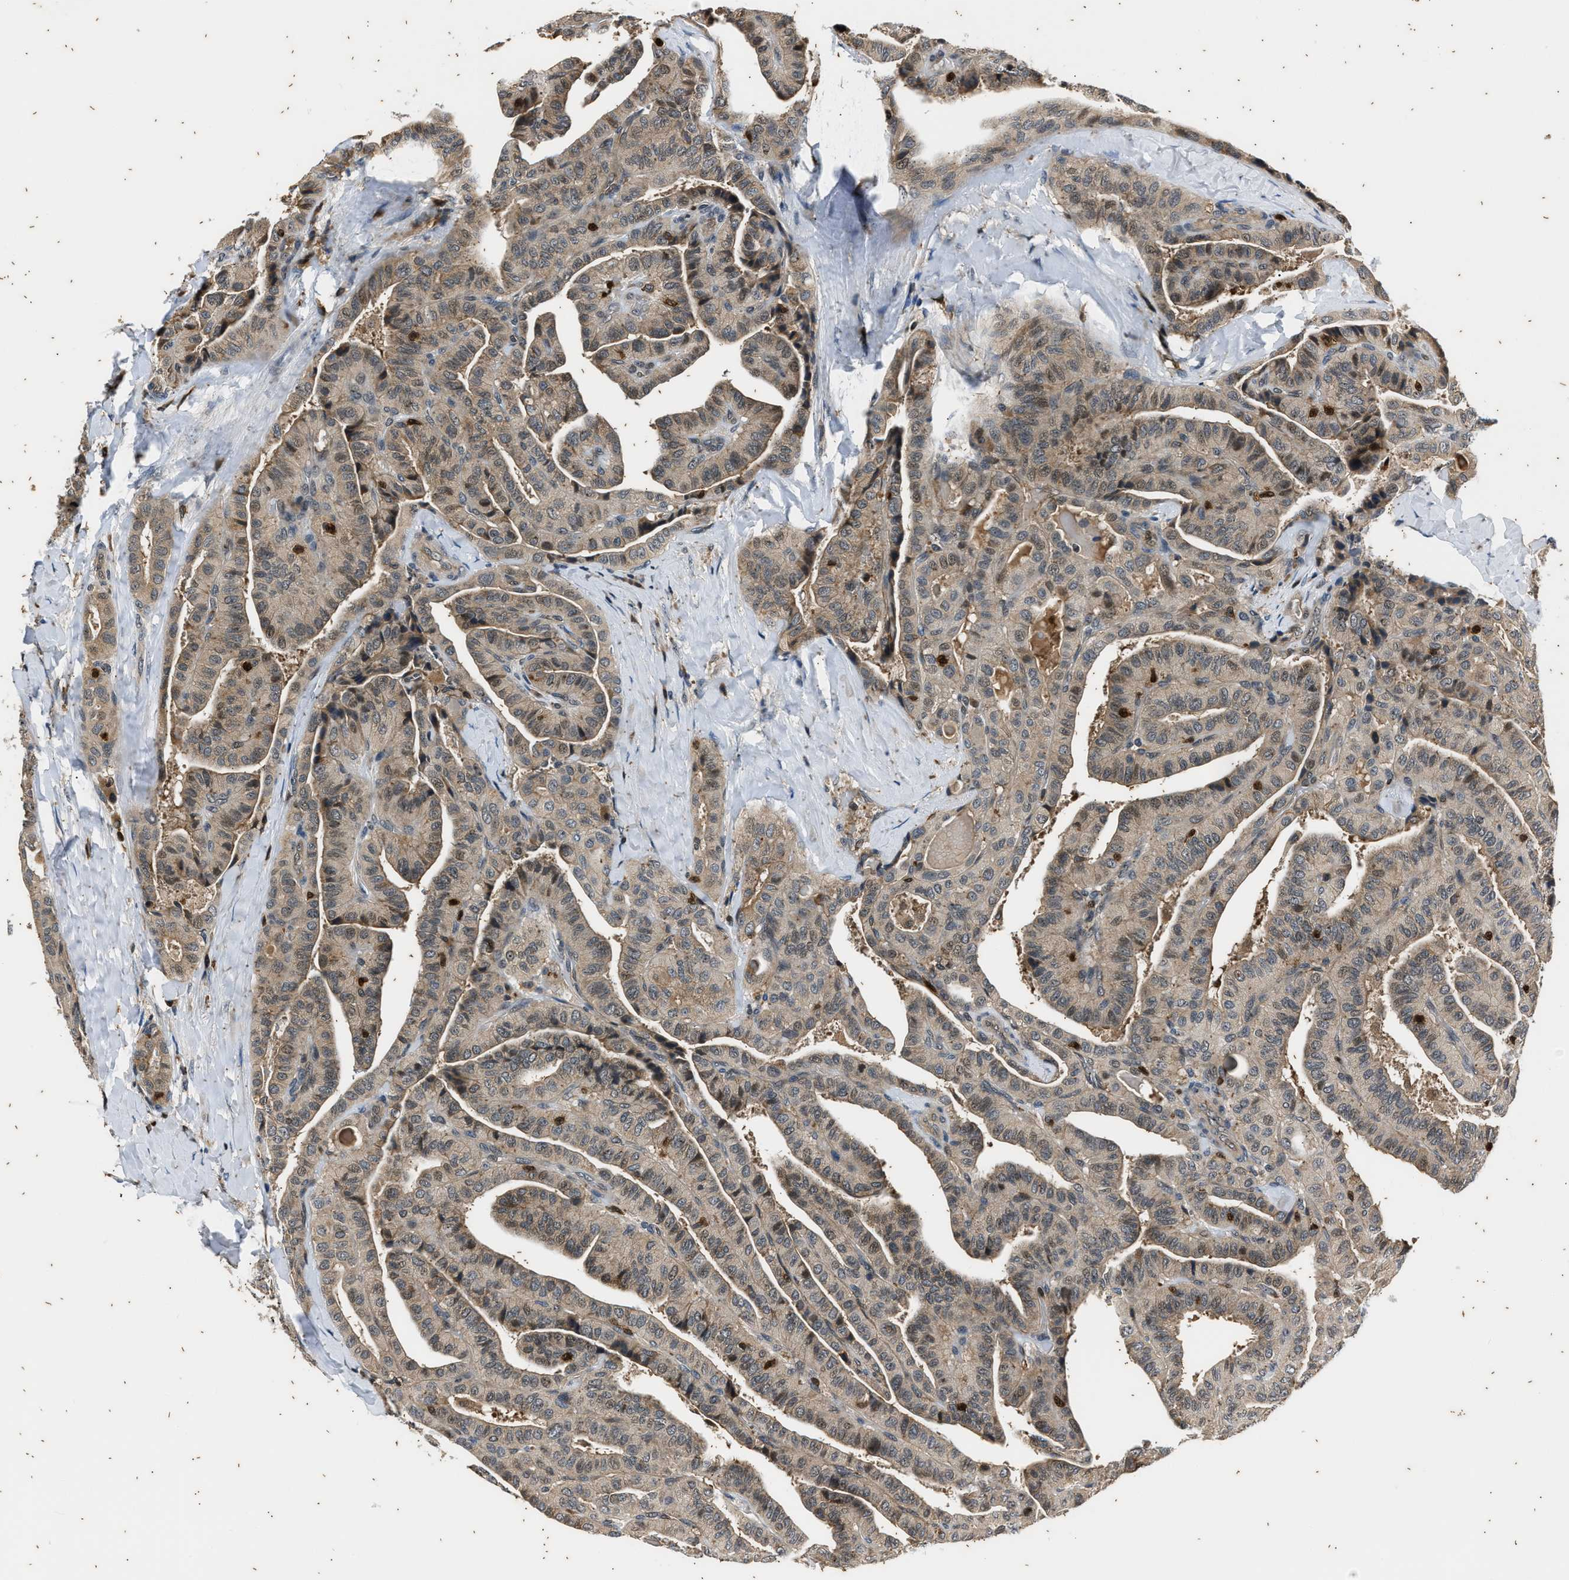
{"staining": {"intensity": "weak", "quantity": ">75%", "location": "cytoplasmic/membranous"}, "tissue": "thyroid cancer", "cell_type": "Tumor cells", "image_type": "cancer", "snomed": [{"axis": "morphology", "description": "Papillary adenocarcinoma, NOS"}, {"axis": "topography", "description": "Thyroid gland"}], "caption": "Weak cytoplasmic/membranous protein staining is present in about >75% of tumor cells in papillary adenocarcinoma (thyroid).", "gene": "PTPN7", "patient": {"sex": "male", "age": 77}}